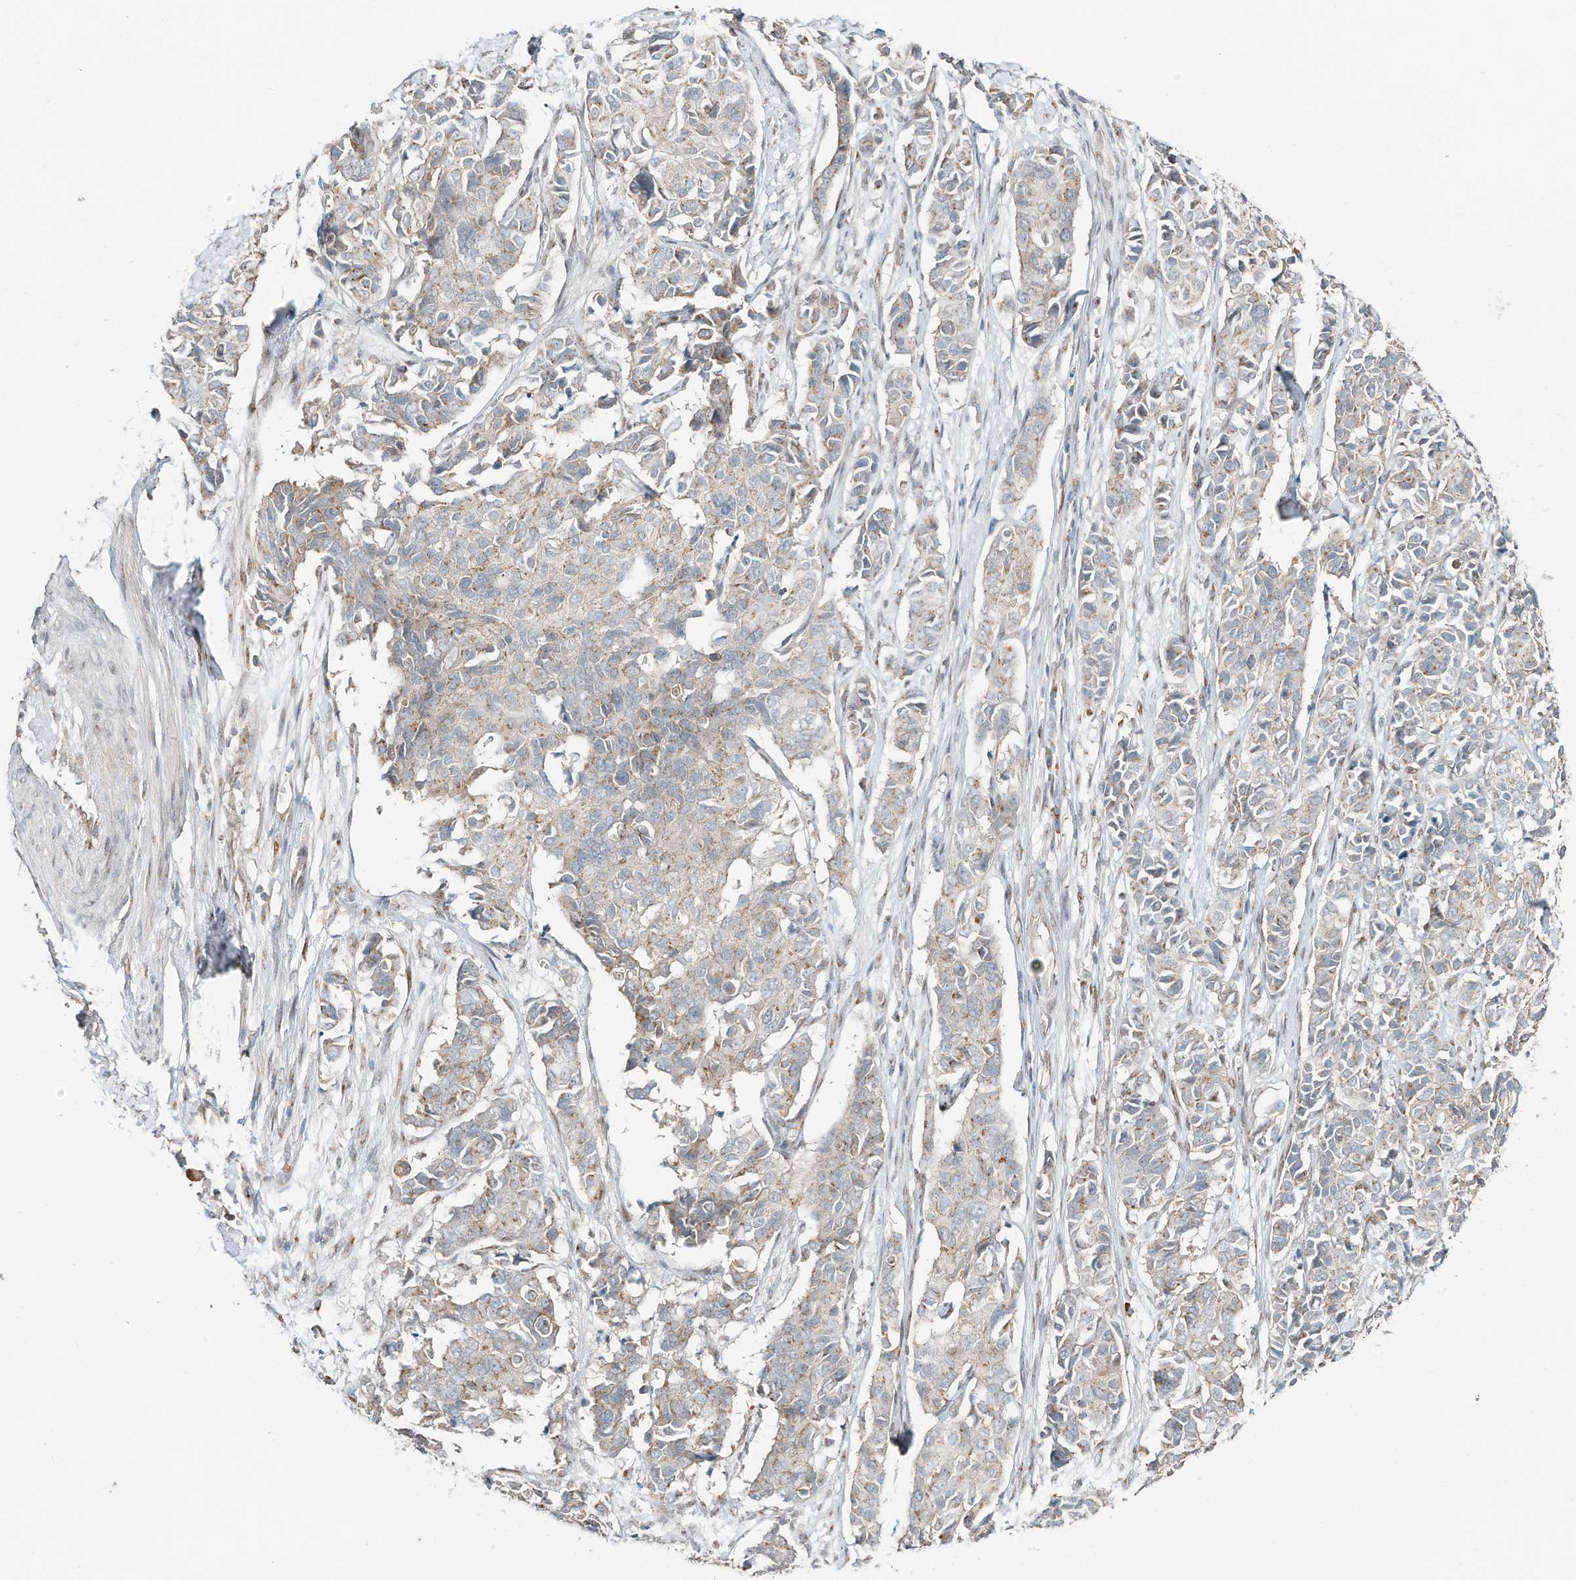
{"staining": {"intensity": "weak", "quantity": "25%-75%", "location": "cytoplasmic/membranous"}, "tissue": "cervical cancer", "cell_type": "Tumor cells", "image_type": "cancer", "snomed": [{"axis": "morphology", "description": "Normal tissue, NOS"}, {"axis": "morphology", "description": "Squamous cell carcinoma, NOS"}, {"axis": "topography", "description": "Cervix"}], "caption": "There is low levels of weak cytoplasmic/membranous expression in tumor cells of squamous cell carcinoma (cervical), as demonstrated by immunohistochemical staining (brown color).", "gene": "CUX1", "patient": {"sex": "female", "age": 35}}